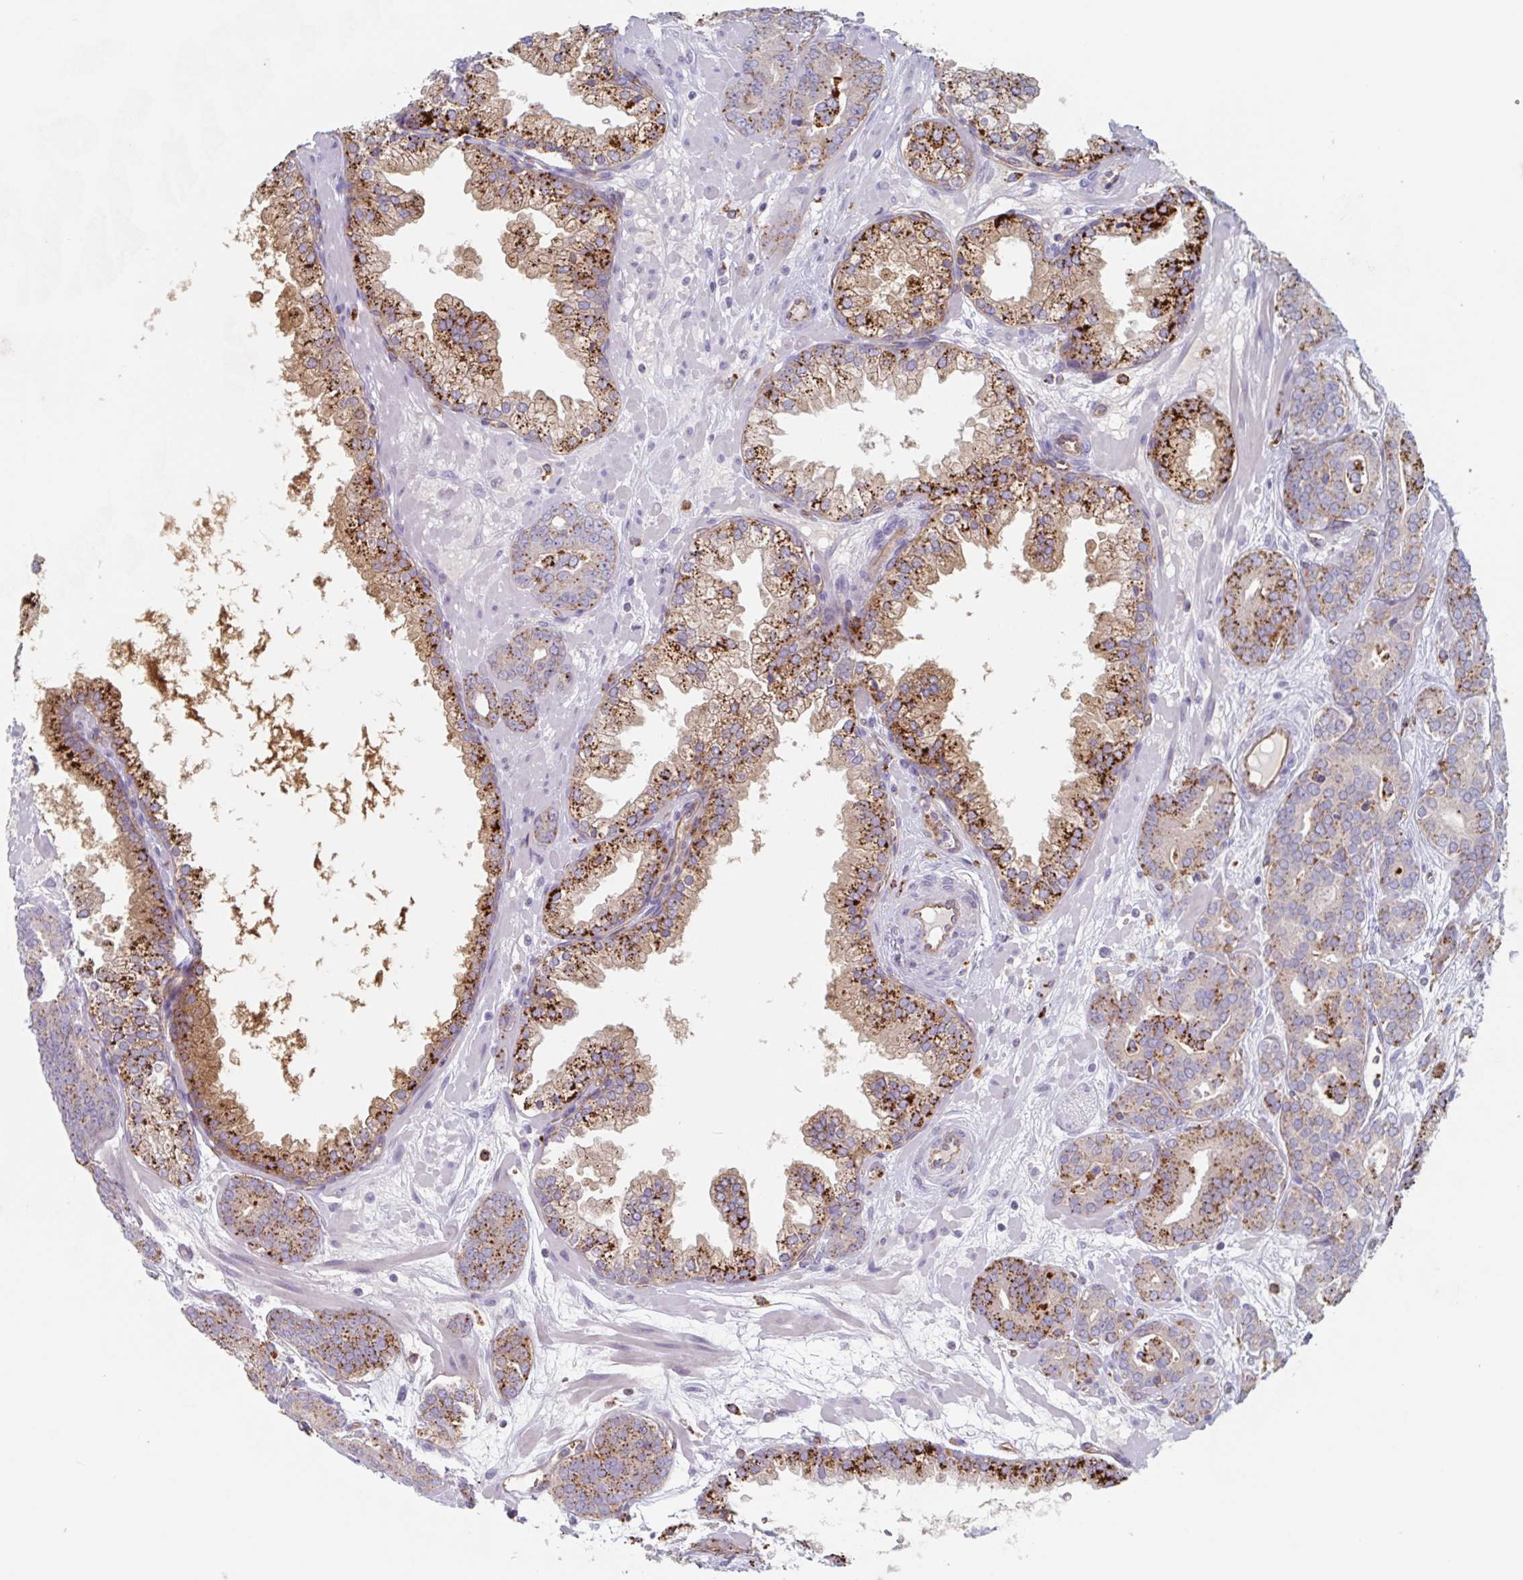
{"staining": {"intensity": "strong", "quantity": ">75%", "location": "cytoplasmic/membranous"}, "tissue": "prostate cancer", "cell_type": "Tumor cells", "image_type": "cancer", "snomed": [{"axis": "morphology", "description": "Adenocarcinoma, High grade"}, {"axis": "topography", "description": "Prostate"}], "caption": "The photomicrograph reveals immunohistochemical staining of prostate cancer. There is strong cytoplasmic/membranous positivity is identified in about >75% of tumor cells.", "gene": "MANBA", "patient": {"sex": "male", "age": 66}}